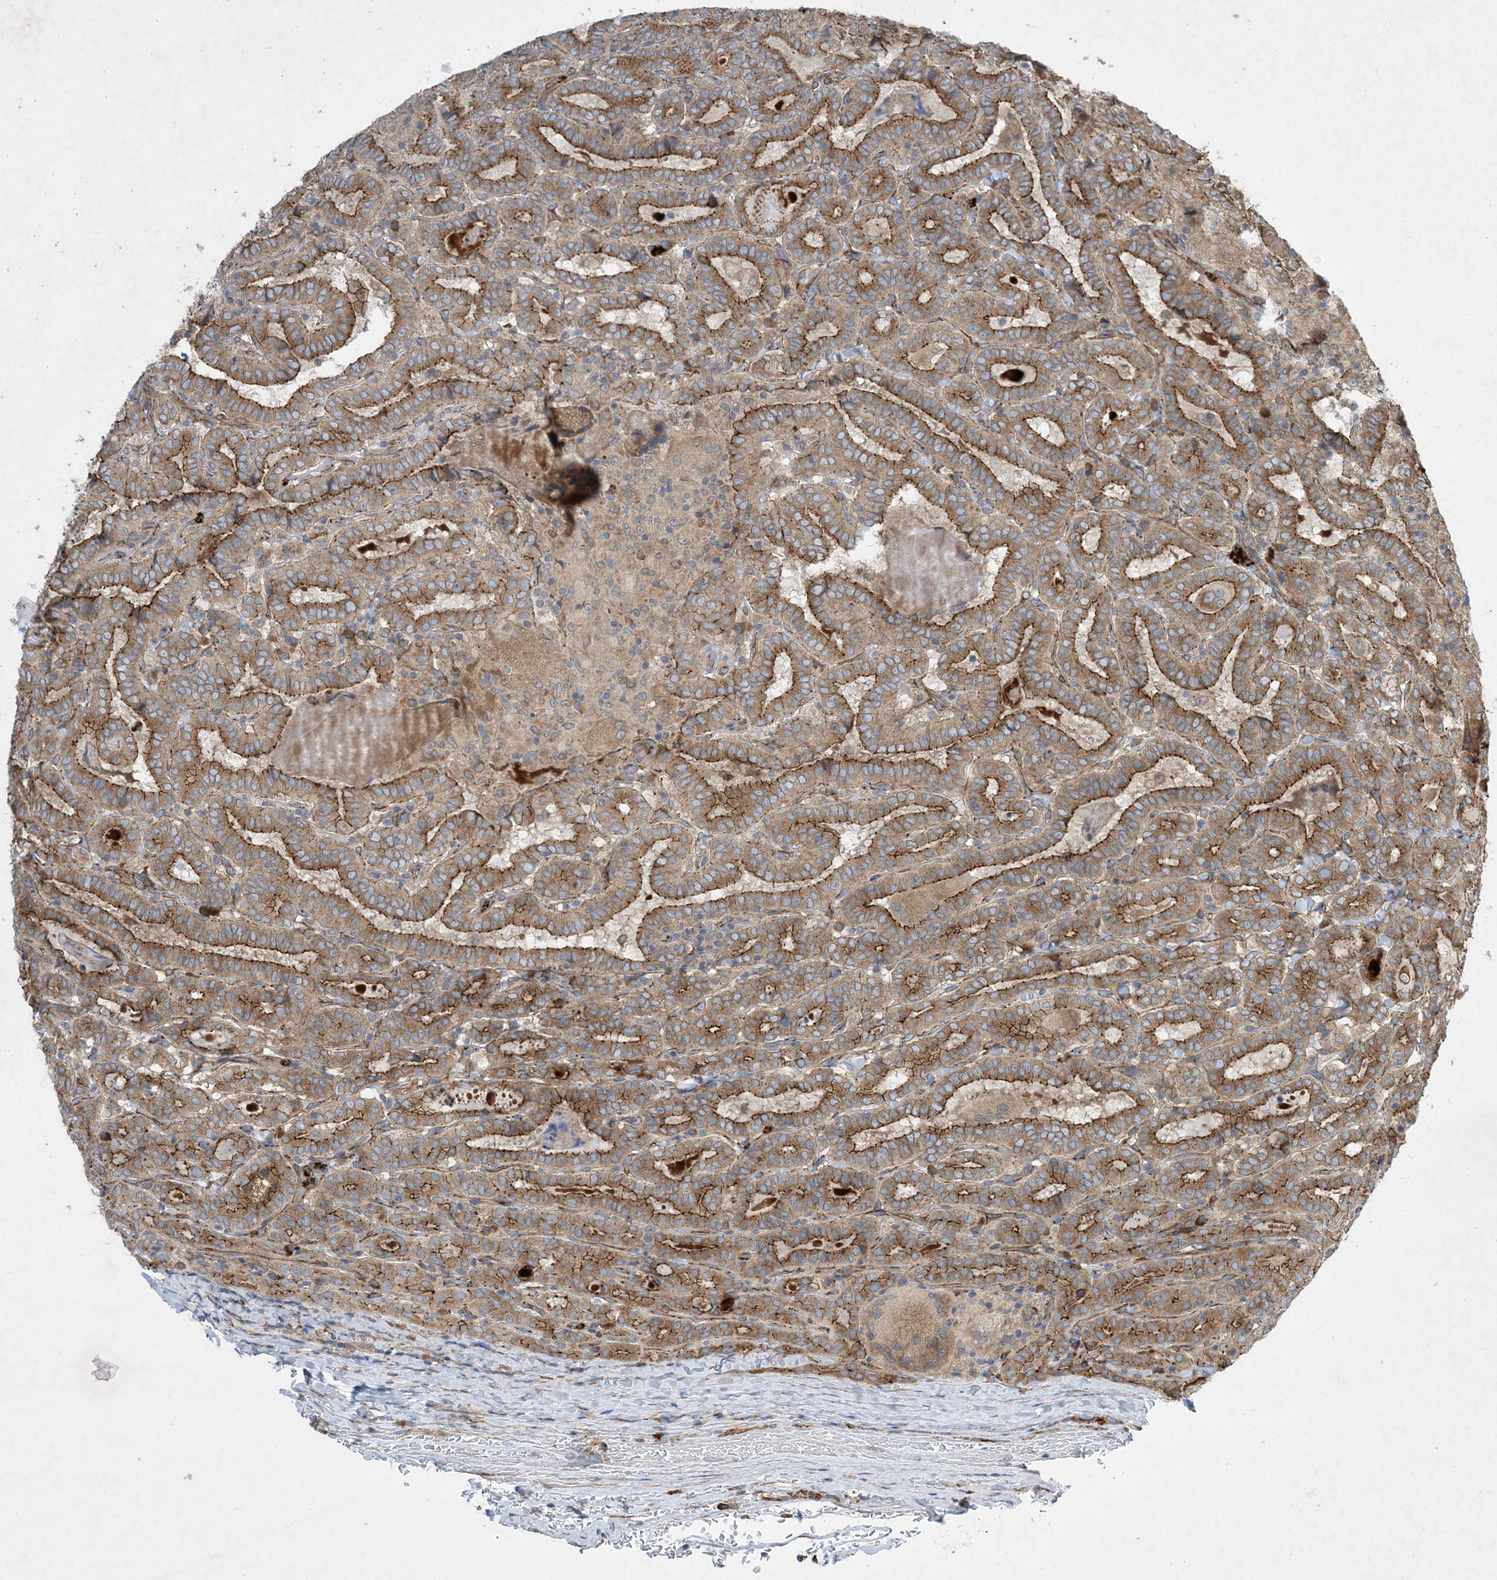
{"staining": {"intensity": "moderate", "quantity": ">75%", "location": "cytoplasmic/membranous"}, "tissue": "thyroid cancer", "cell_type": "Tumor cells", "image_type": "cancer", "snomed": [{"axis": "morphology", "description": "Papillary adenocarcinoma, NOS"}, {"axis": "topography", "description": "Thyroid gland"}], "caption": "Human thyroid cancer stained with a protein marker displays moderate staining in tumor cells.", "gene": "OTOP1", "patient": {"sex": "female", "age": 72}}